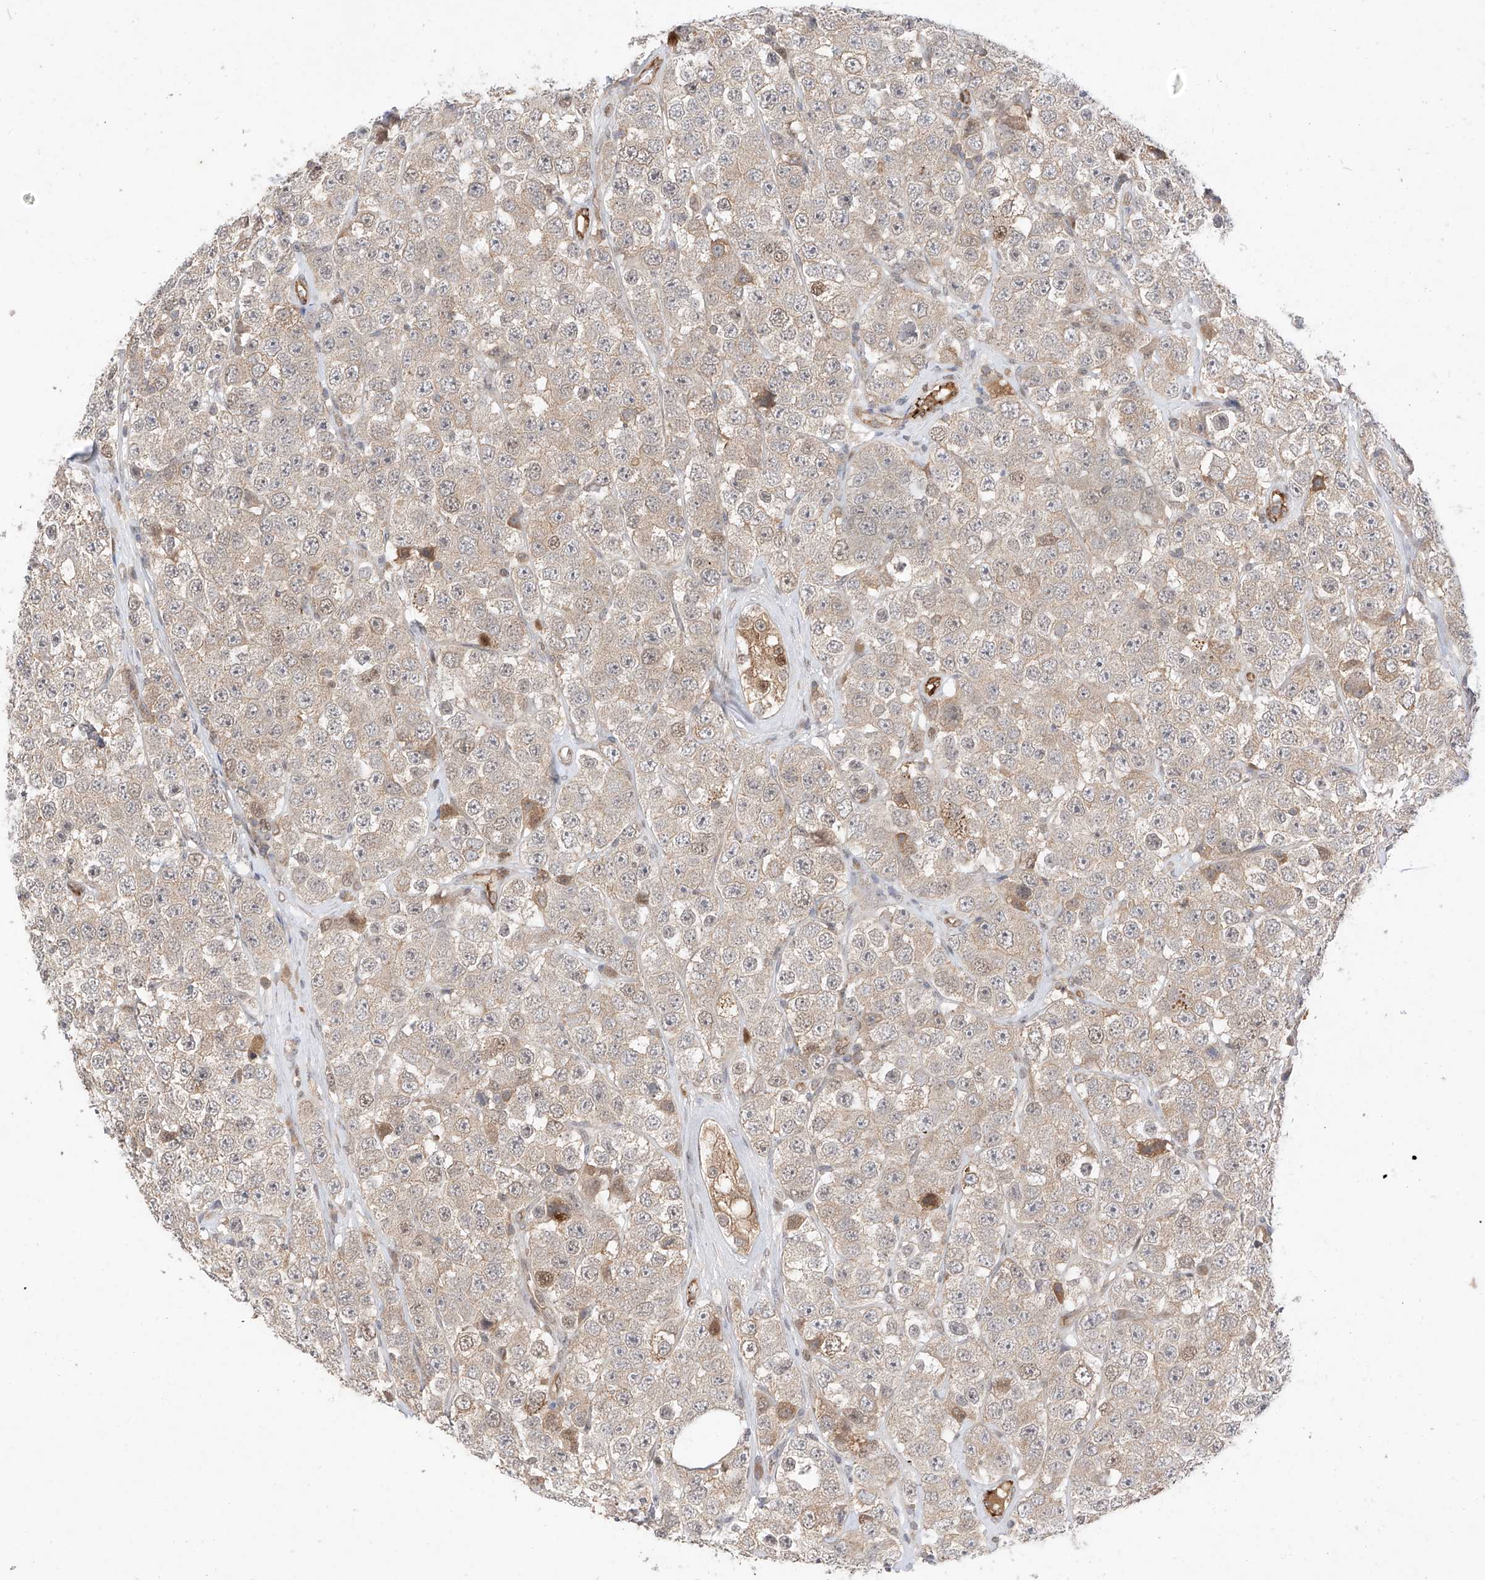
{"staining": {"intensity": "weak", "quantity": "<25%", "location": "nuclear"}, "tissue": "testis cancer", "cell_type": "Tumor cells", "image_type": "cancer", "snomed": [{"axis": "morphology", "description": "Seminoma, NOS"}, {"axis": "topography", "description": "Testis"}], "caption": "There is no significant positivity in tumor cells of testis cancer. Nuclei are stained in blue.", "gene": "MRTFA", "patient": {"sex": "male", "age": 28}}